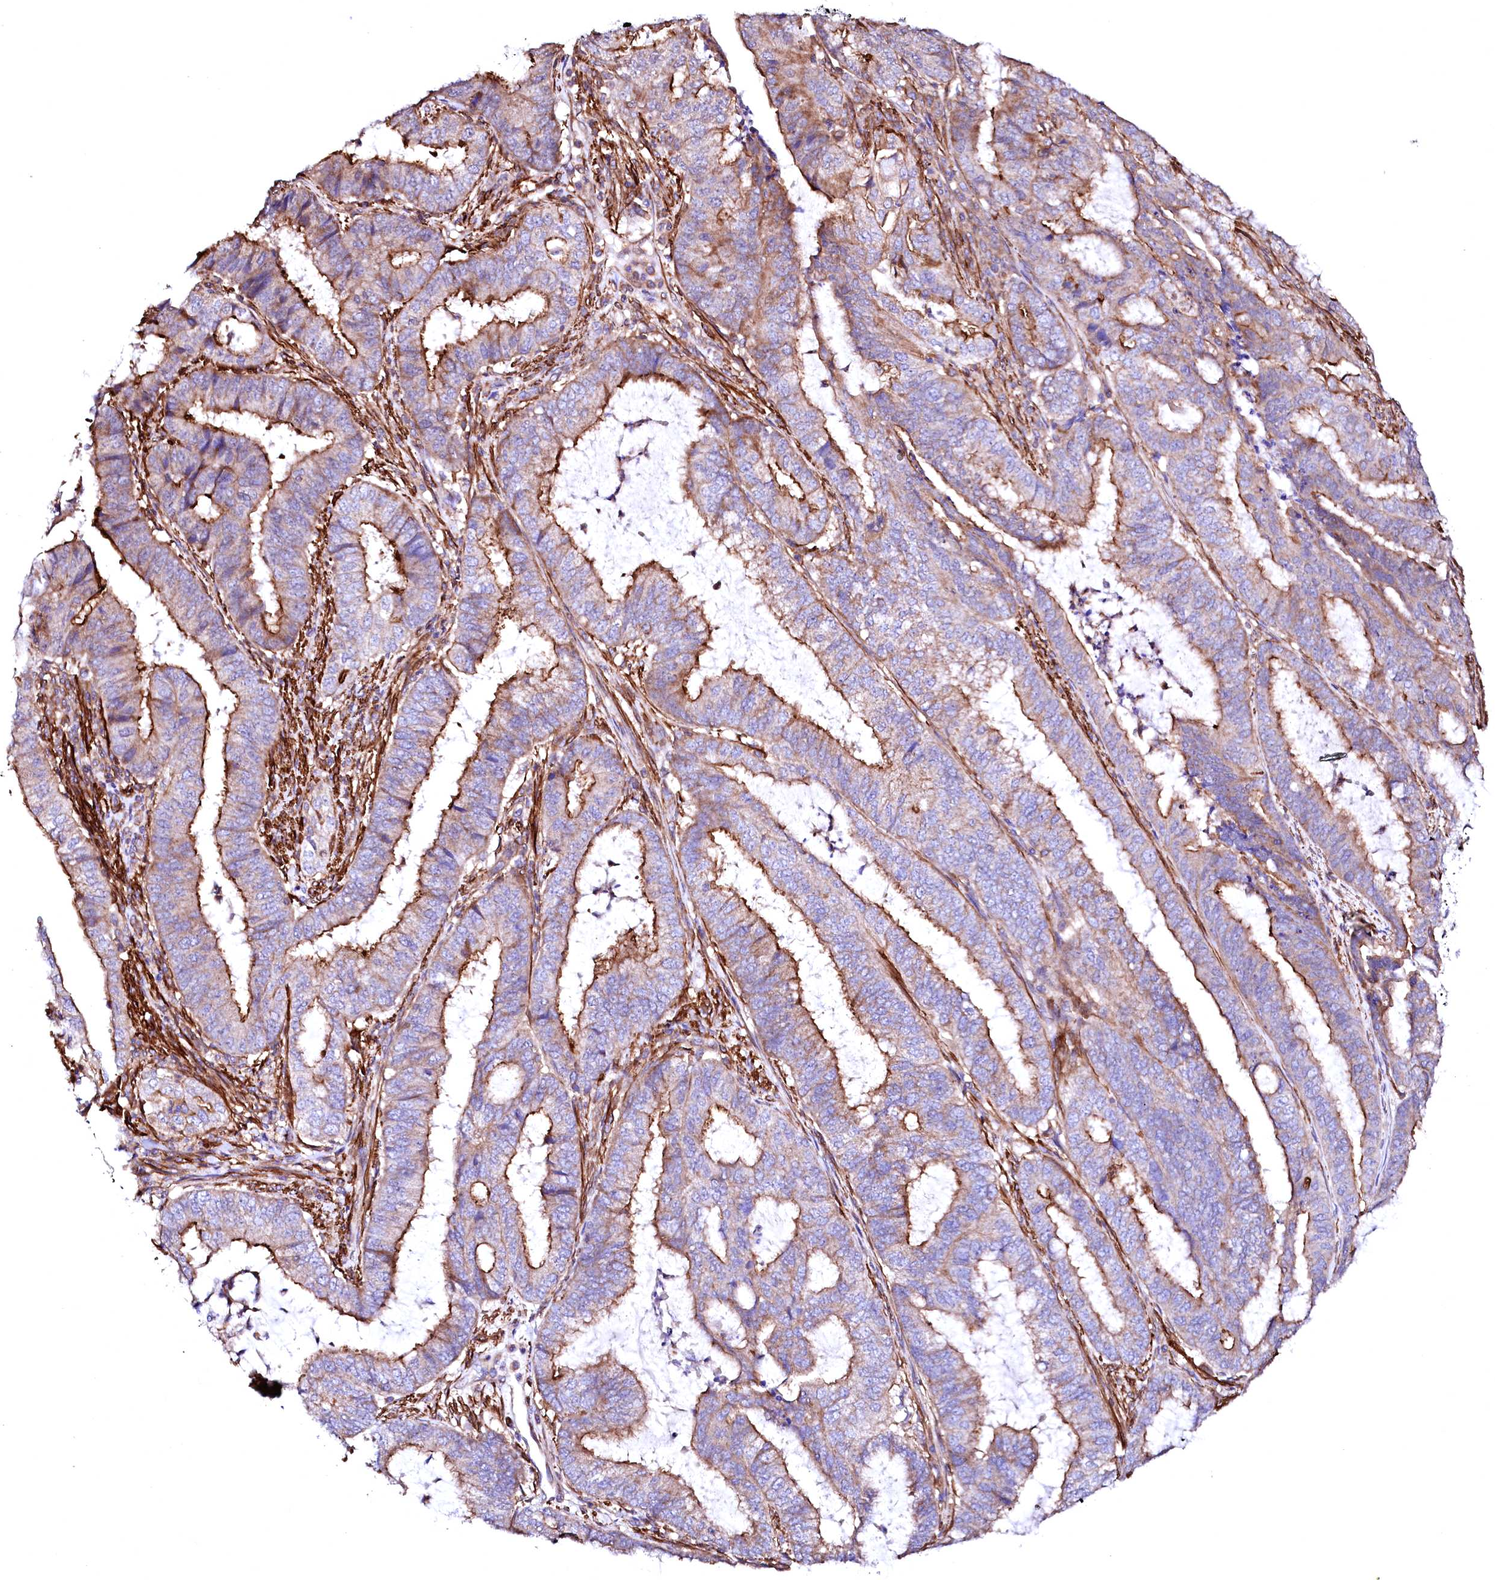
{"staining": {"intensity": "strong", "quantity": "25%-75%", "location": "cytoplasmic/membranous"}, "tissue": "endometrial cancer", "cell_type": "Tumor cells", "image_type": "cancer", "snomed": [{"axis": "morphology", "description": "Adenocarcinoma, NOS"}, {"axis": "topography", "description": "Endometrium"}], "caption": "Immunohistochemical staining of human endometrial cancer (adenocarcinoma) displays high levels of strong cytoplasmic/membranous protein positivity in approximately 25%-75% of tumor cells. (Brightfield microscopy of DAB IHC at high magnification).", "gene": "GPR176", "patient": {"sex": "female", "age": 51}}